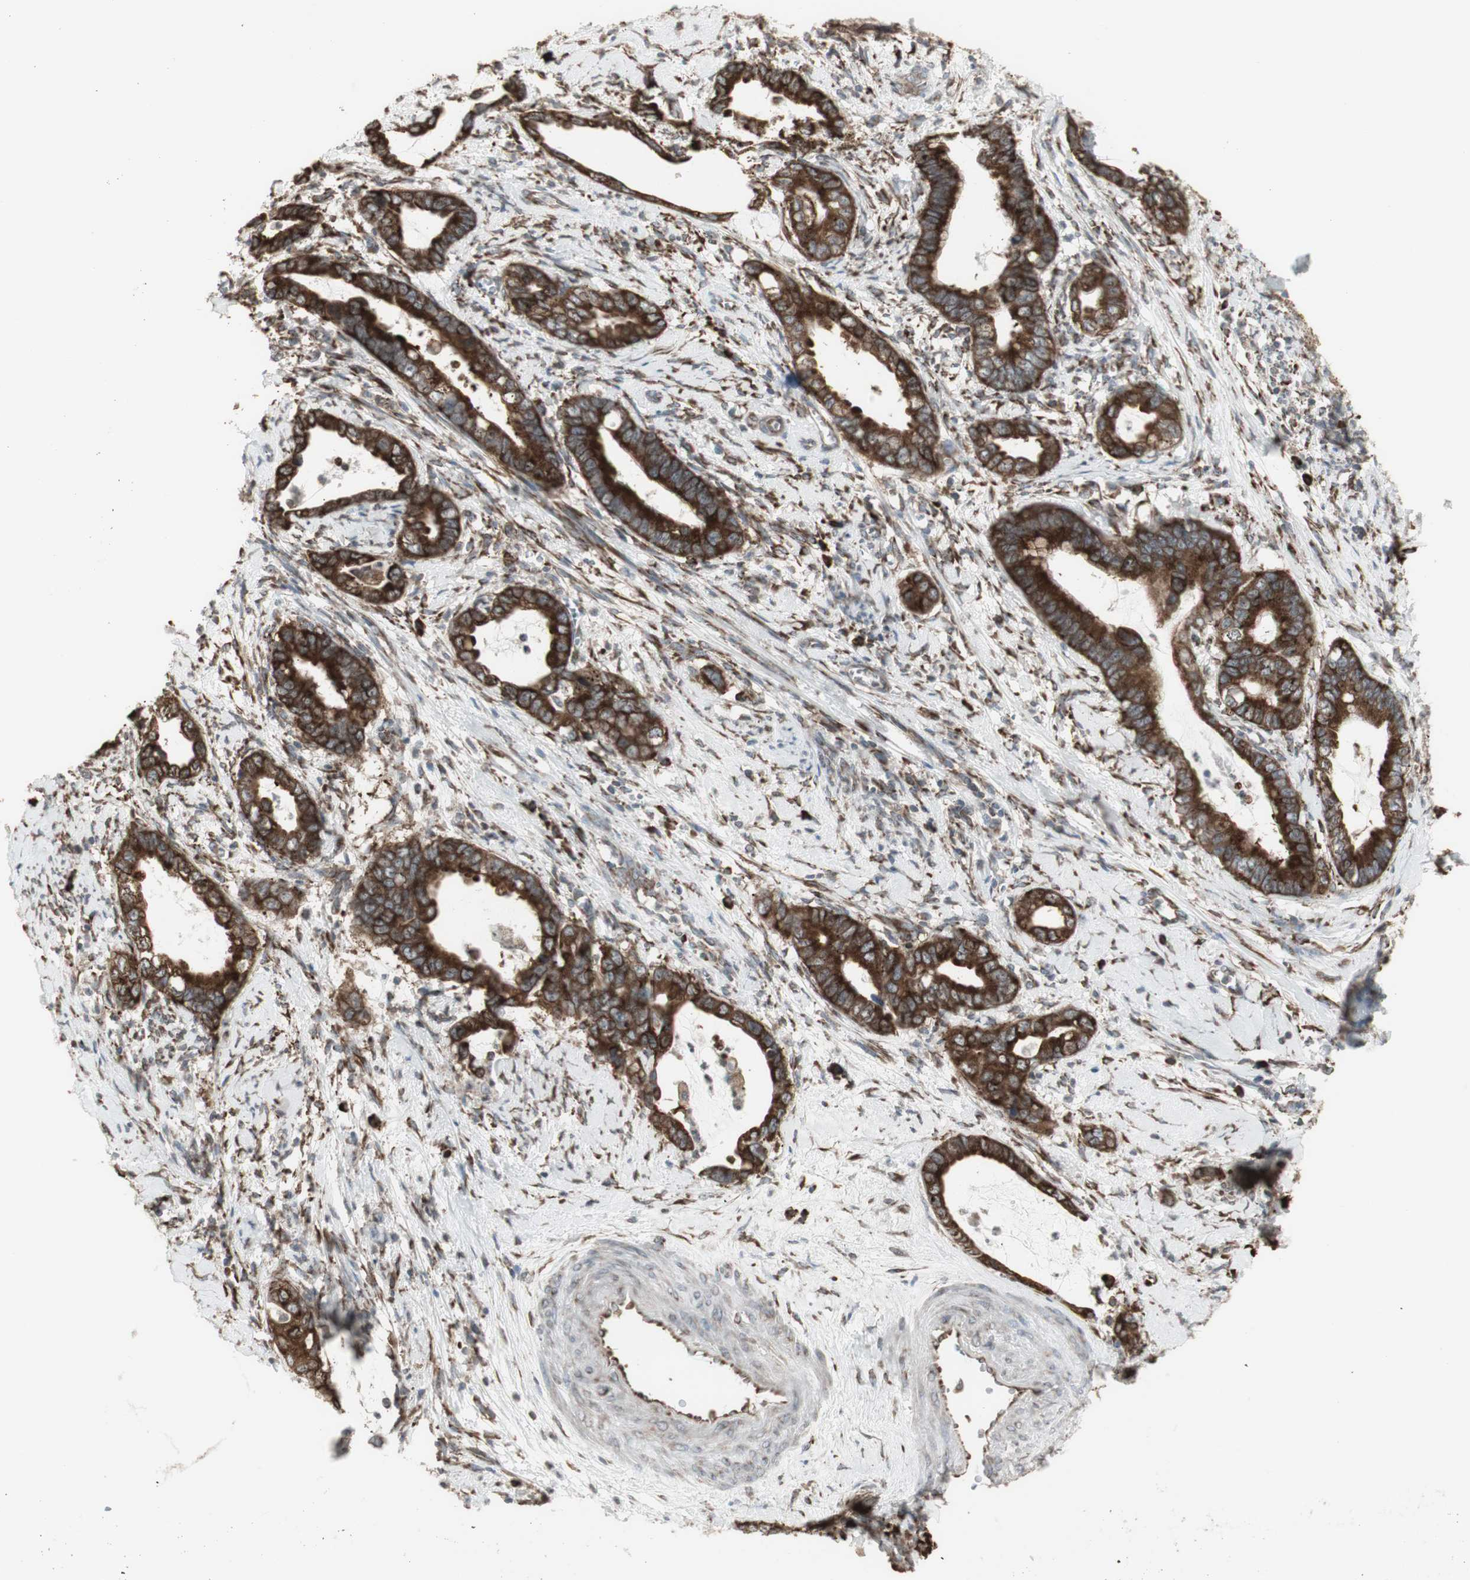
{"staining": {"intensity": "strong", "quantity": ">75%", "location": "cytoplasmic/membranous"}, "tissue": "cervical cancer", "cell_type": "Tumor cells", "image_type": "cancer", "snomed": [{"axis": "morphology", "description": "Adenocarcinoma, NOS"}, {"axis": "topography", "description": "Cervix"}], "caption": "IHC of cervical cancer reveals high levels of strong cytoplasmic/membranous positivity in about >75% of tumor cells. (DAB IHC, brown staining for protein, blue staining for nuclei).", "gene": "FKBP3", "patient": {"sex": "female", "age": 44}}